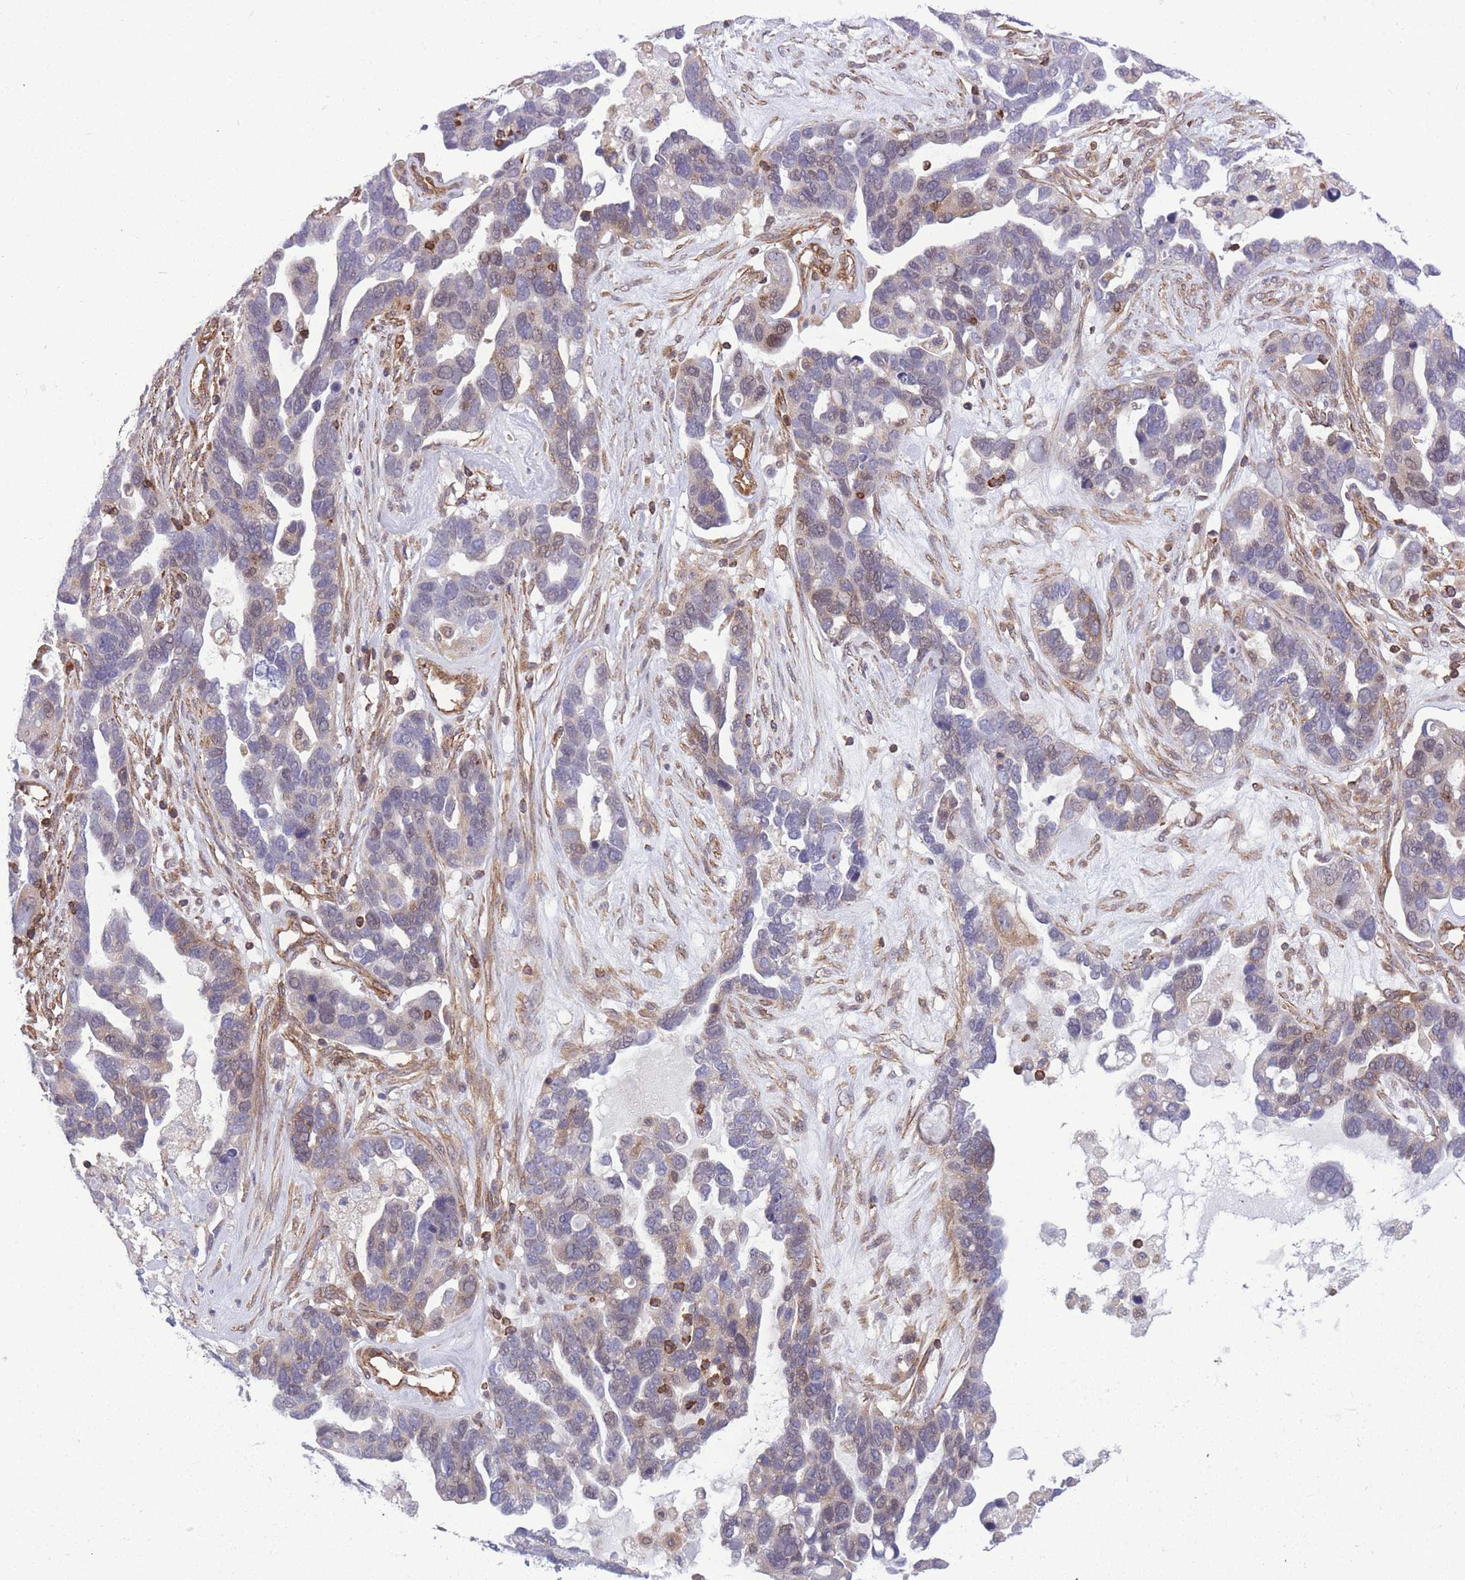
{"staining": {"intensity": "weak", "quantity": "25%-75%", "location": "cytoplasmic/membranous"}, "tissue": "ovarian cancer", "cell_type": "Tumor cells", "image_type": "cancer", "snomed": [{"axis": "morphology", "description": "Cystadenocarcinoma, serous, NOS"}, {"axis": "topography", "description": "Ovary"}], "caption": "Protein expression analysis of human ovarian cancer (serous cystadenocarcinoma) reveals weak cytoplasmic/membranous staining in about 25%-75% of tumor cells. The staining was performed using DAB to visualize the protein expression in brown, while the nuclei were stained in blue with hematoxylin (Magnification: 20x).", "gene": "CDC25B", "patient": {"sex": "female", "age": 54}}